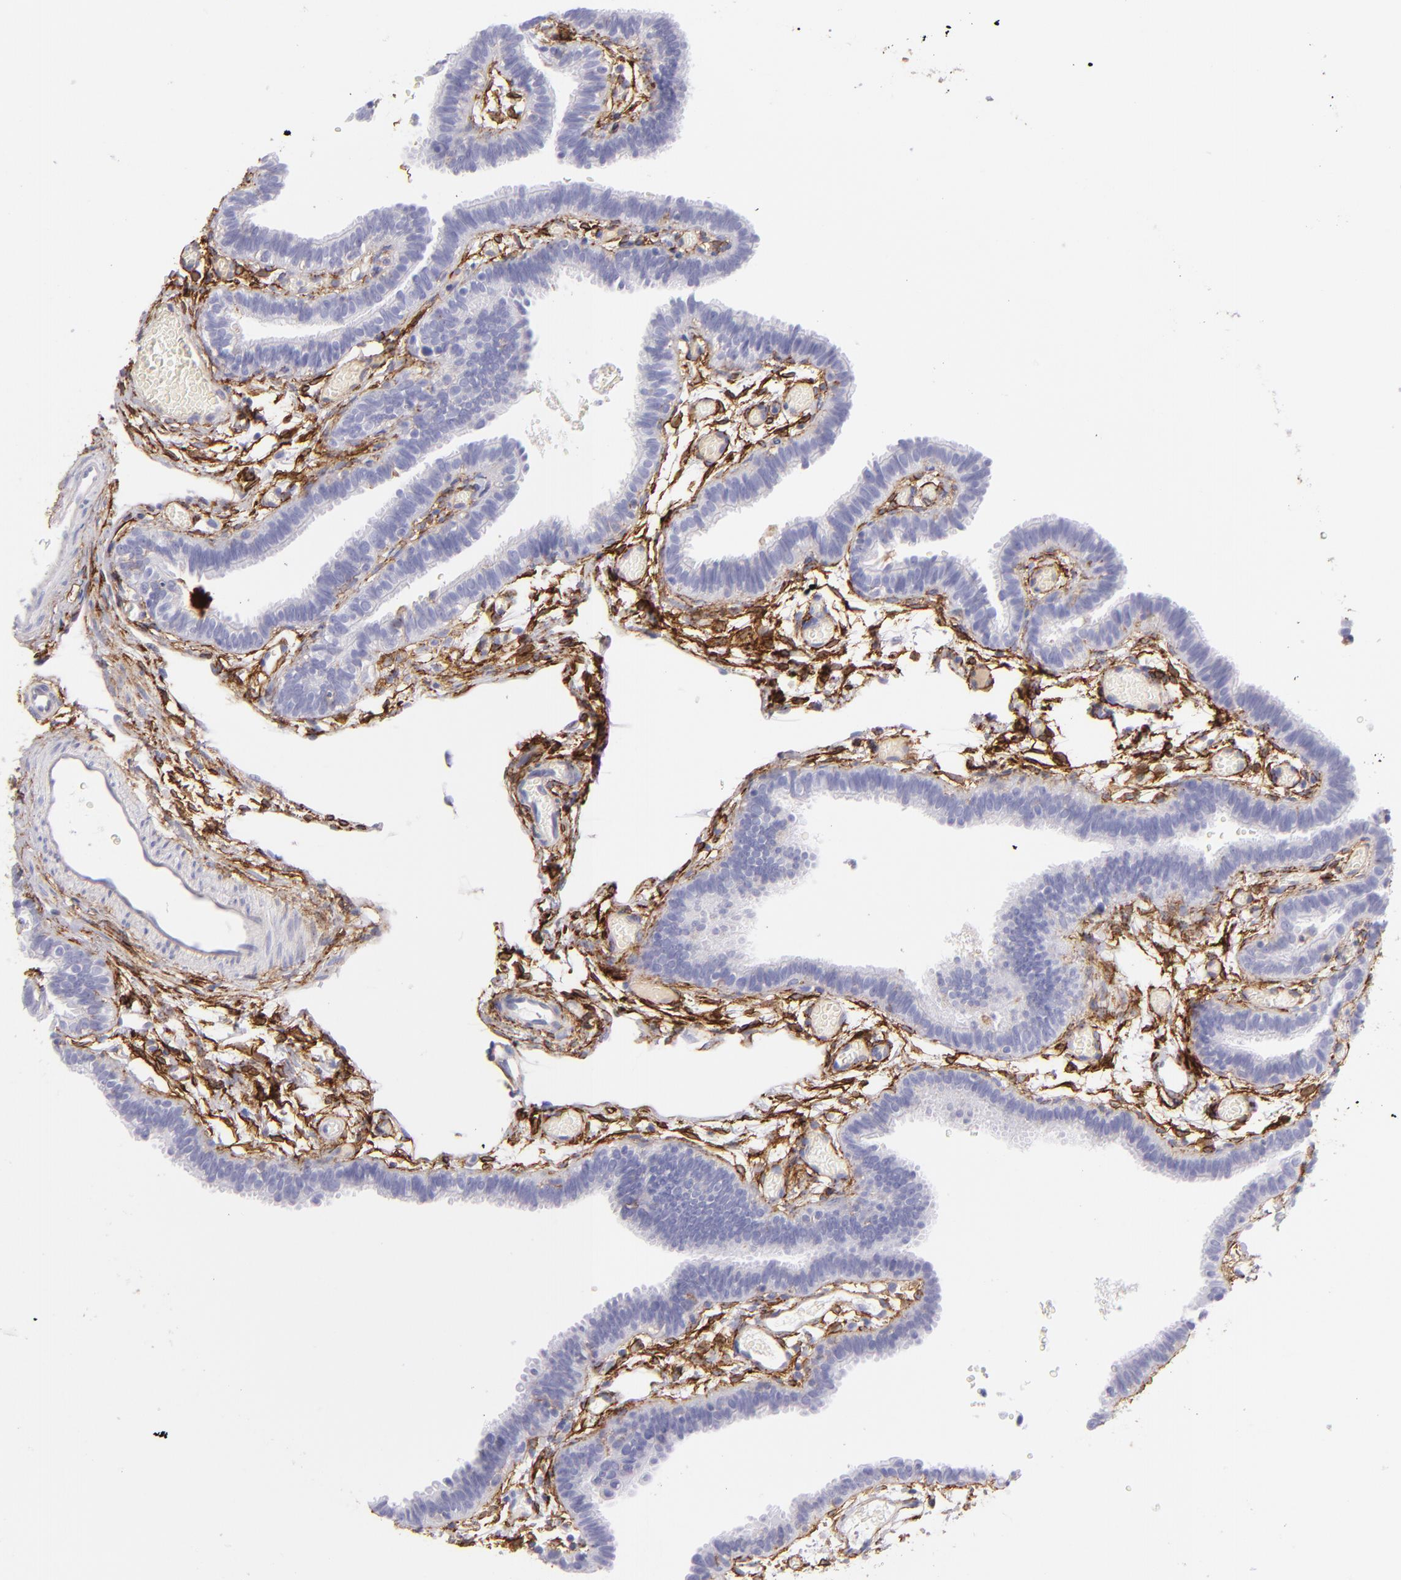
{"staining": {"intensity": "negative", "quantity": "none", "location": "none"}, "tissue": "fallopian tube", "cell_type": "Glandular cells", "image_type": "normal", "snomed": [{"axis": "morphology", "description": "Normal tissue, NOS"}, {"axis": "topography", "description": "Fallopian tube"}], "caption": "High magnification brightfield microscopy of benign fallopian tube stained with DAB (brown) and counterstained with hematoxylin (blue): glandular cells show no significant positivity. The staining was performed using DAB (3,3'-diaminobenzidine) to visualize the protein expression in brown, while the nuclei were stained in blue with hematoxylin (Magnification: 20x).", "gene": "CD81", "patient": {"sex": "female", "age": 29}}